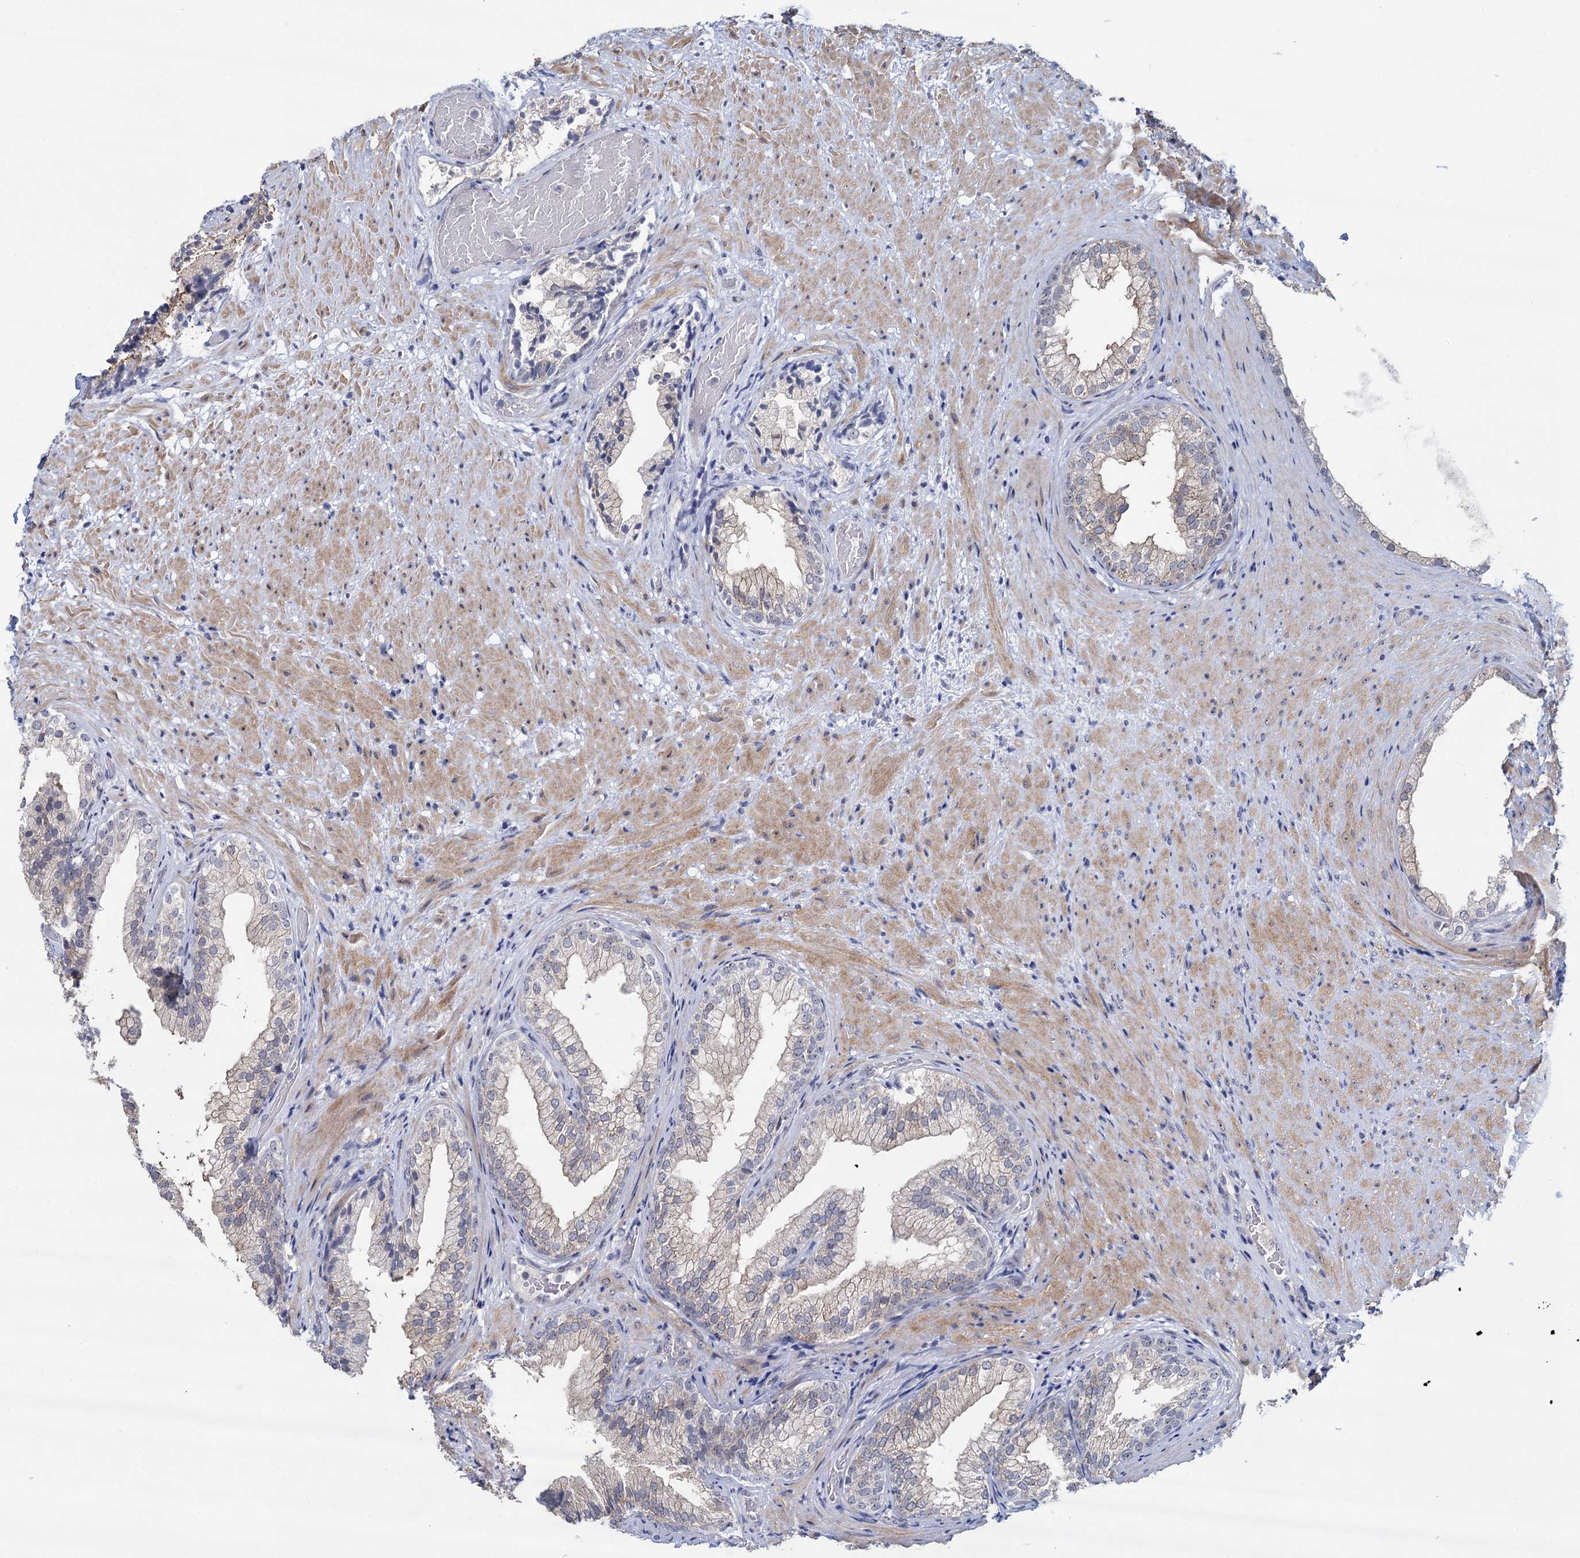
{"staining": {"intensity": "weak", "quantity": "25%-75%", "location": "cytoplasmic/membranous,nuclear"}, "tissue": "prostate", "cell_type": "Glandular cells", "image_type": "normal", "snomed": [{"axis": "morphology", "description": "Normal tissue, NOS"}, {"axis": "topography", "description": "Prostate"}], "caption": "A brown stain highlights weak cytoplasmic/membranous,nuclear expression of a protein in glandular cells of unremarkable human prostate.", "gene": "SFN", "patient": {"sex": "male", "age": 76}}